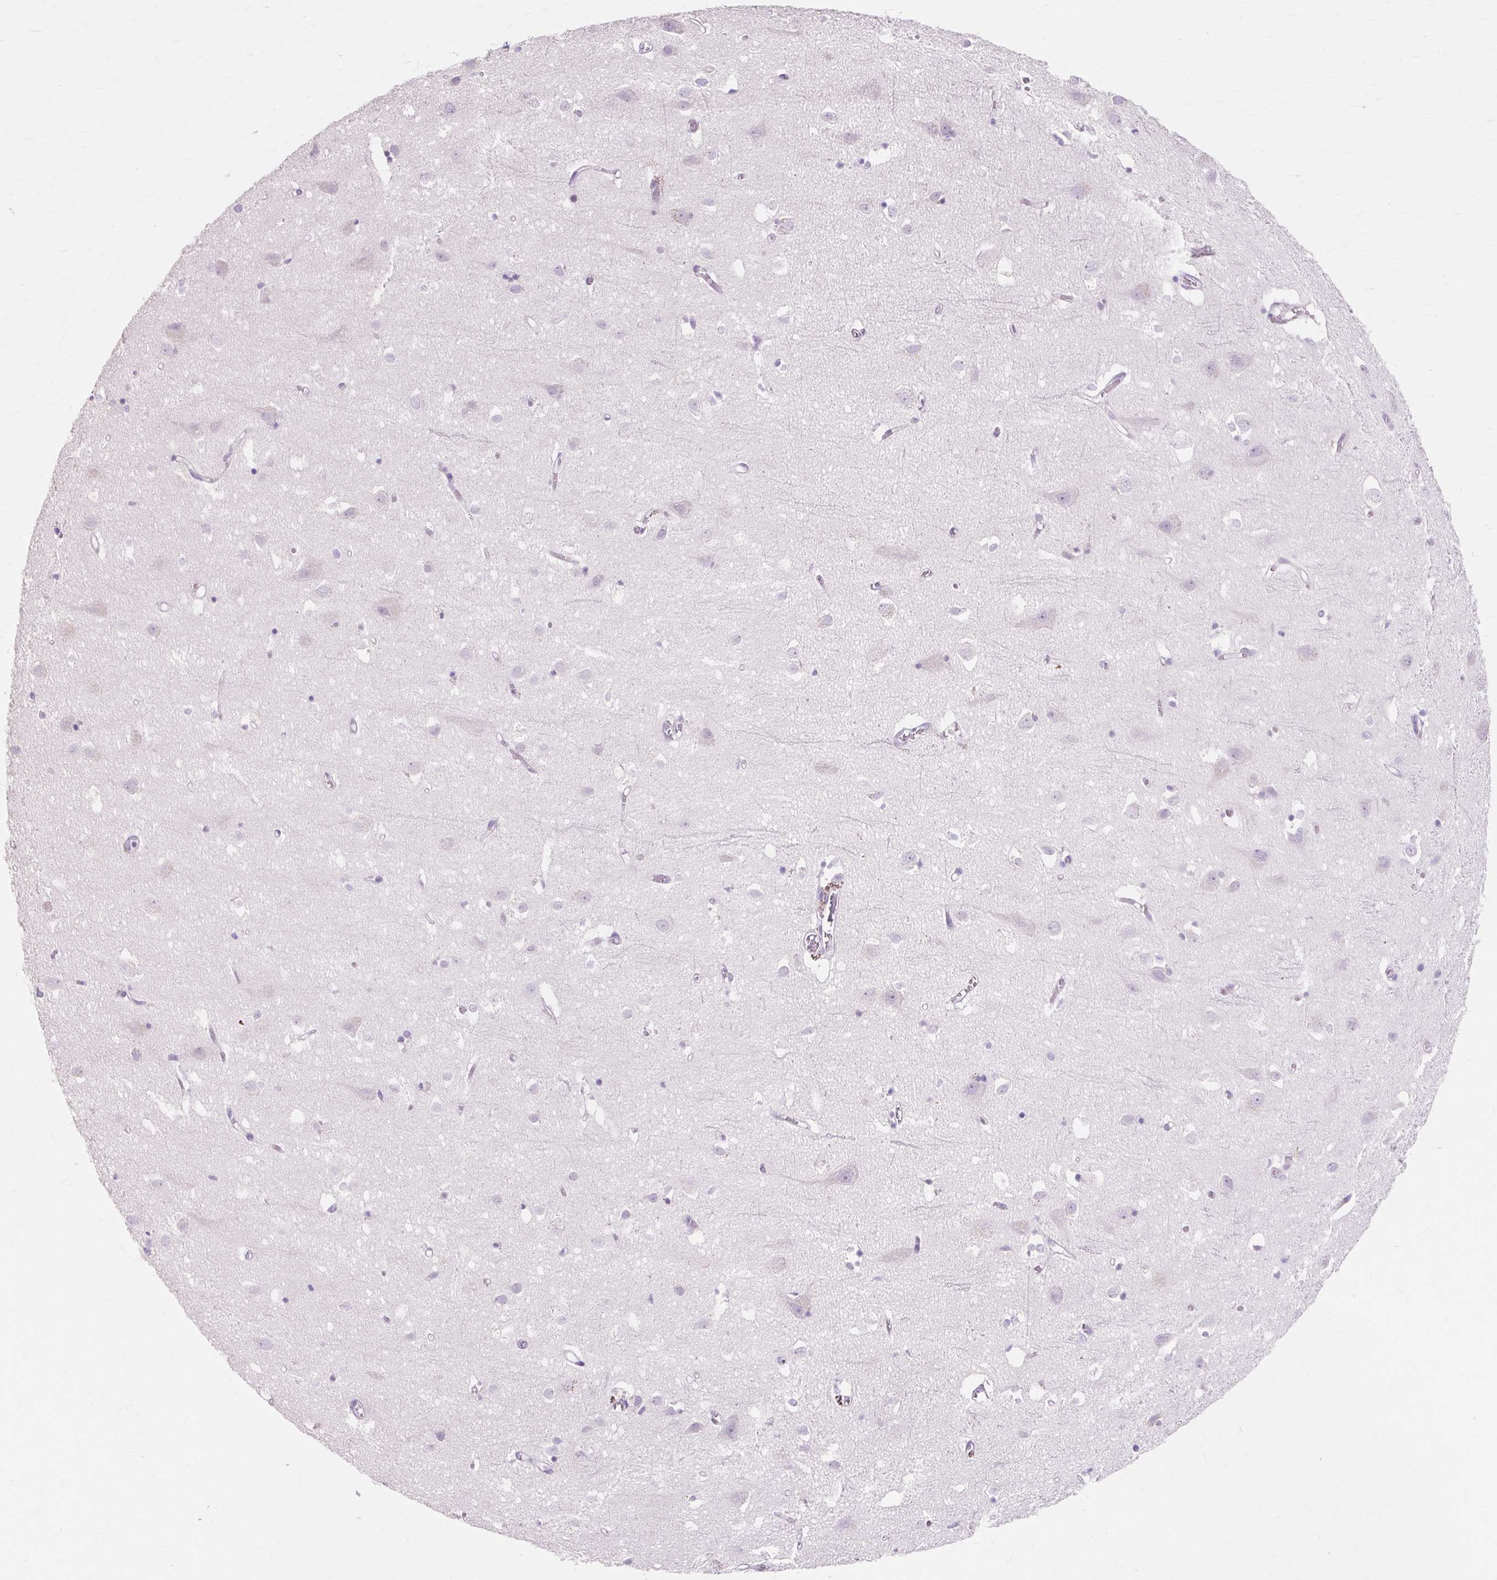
{"staining": {"intensity": "negative", "quantity": "none", "location": "none"}, "tissue": "cerebral cortex", "cell_type": "Endothelial cells", "image_type": "normal", "snomed": [{"axis": "morphology", "description": "Normal tissue, NOS"}, {"axis": "topography", "description": "Cerebral cortex"}], "caption": "A high-resolution micrograph shows immunohistochemistry staining of benign cerebral cortex, which reveals no significant staining in endothelial cells. (Brightfield microscopy of DAB (3,3'-diaminobenzidine) IHC at high magnification).", "gene": "IRX2", "patient": {"sex": "male", "age": 70}}